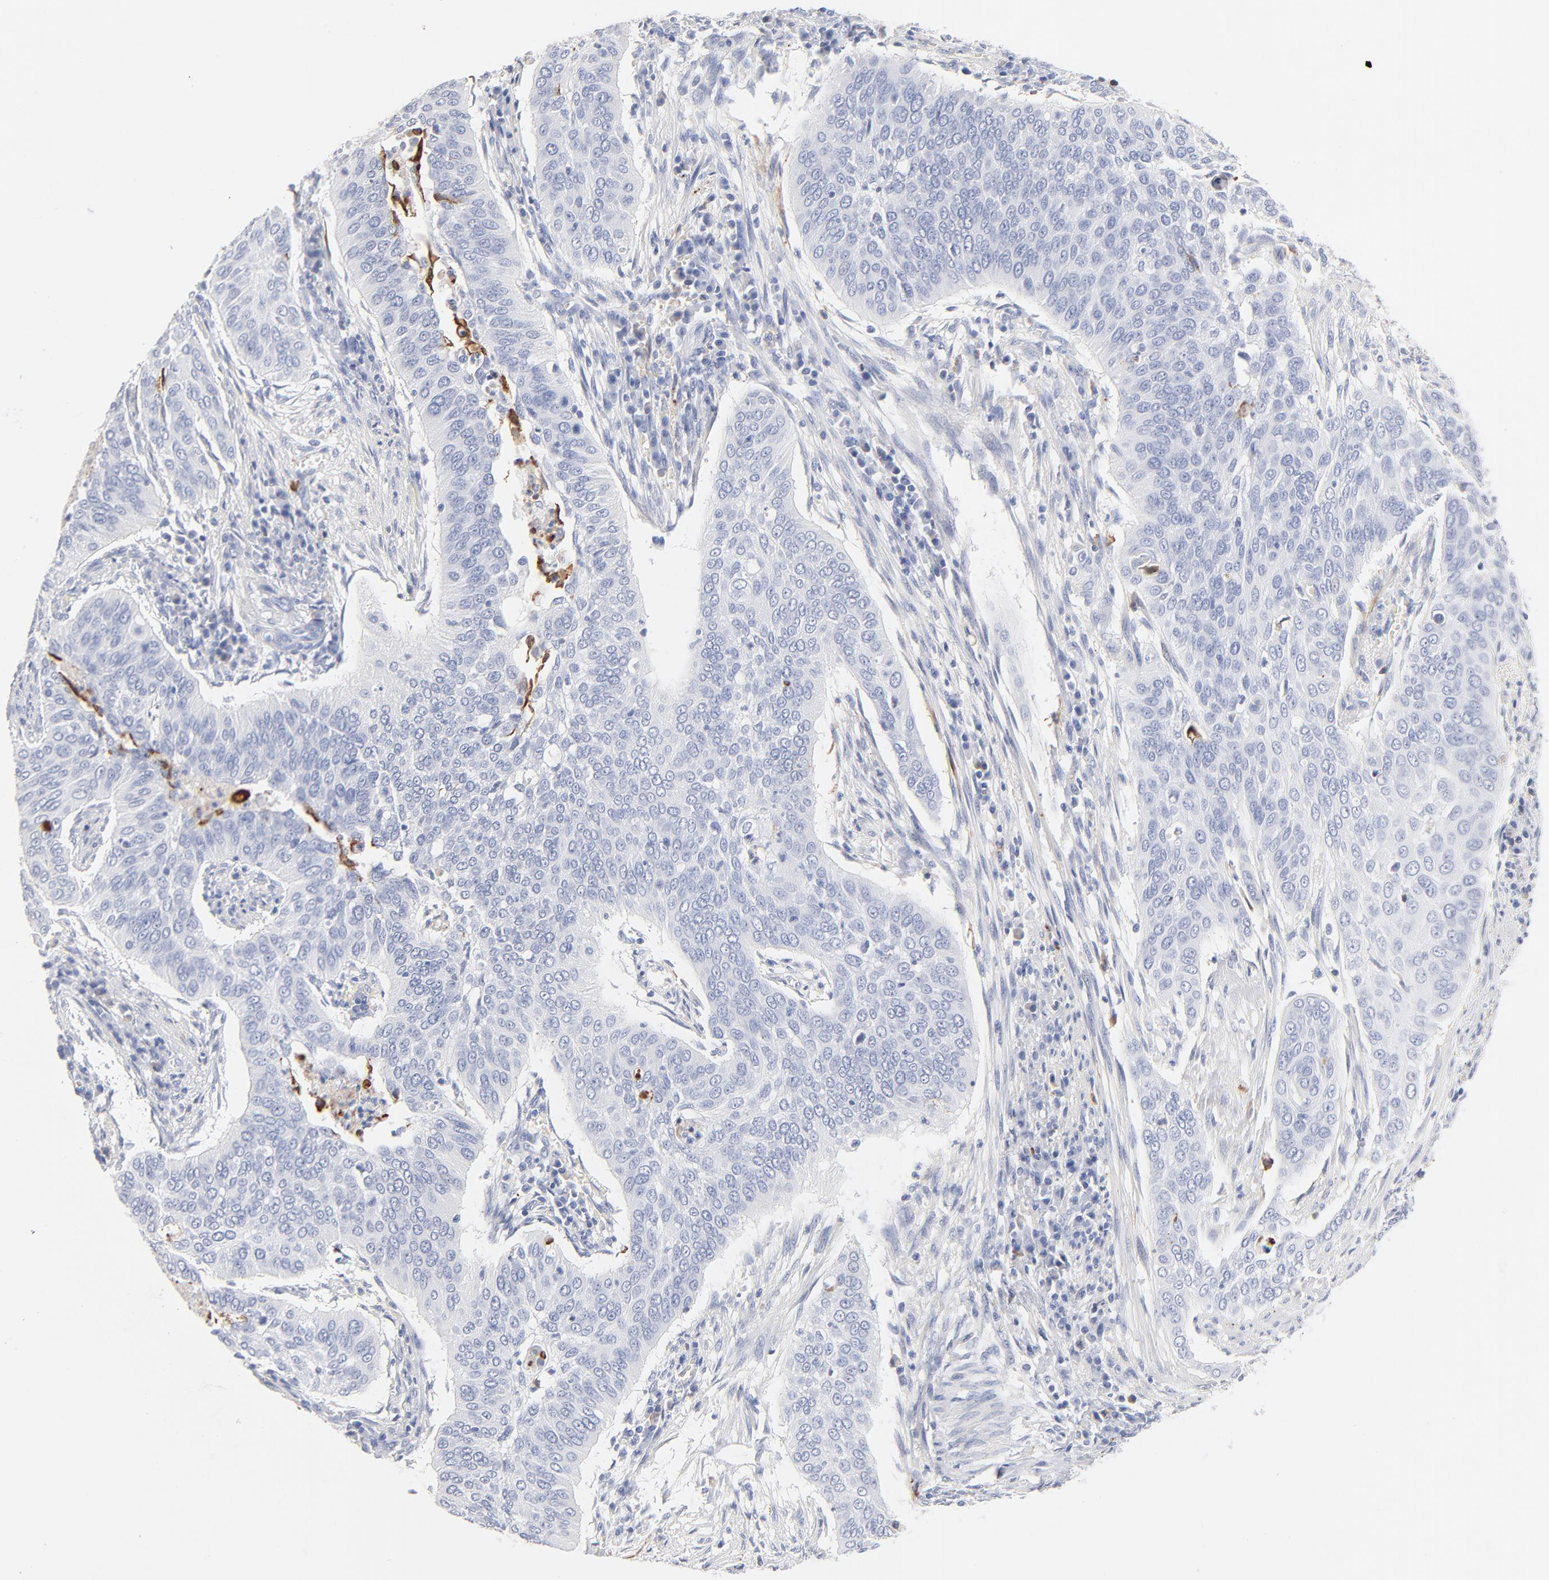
{"staining": {"intensity": "negative", "quantity": "none", "location": "none"}, "tissue": "cervical cancer", "cell_type": "Tumor cells", "image_type": "cancer", "snomed": [{"axis": "morphology", "description": "Squamous cell carcinoma, NOS"}, {"axis": "topography", "description": "Cervix"}], "caption": "The micrograph shows no staining of tumor cells in squamous cell carcinoma (cervical). The staining is performed using DAB (3,3'-diaminobenzidine) brown chromogen with nuclei counter-stained in using hematoxylin.", "gene": "APOH", "patient": {"sex": "female", "age": 39}}